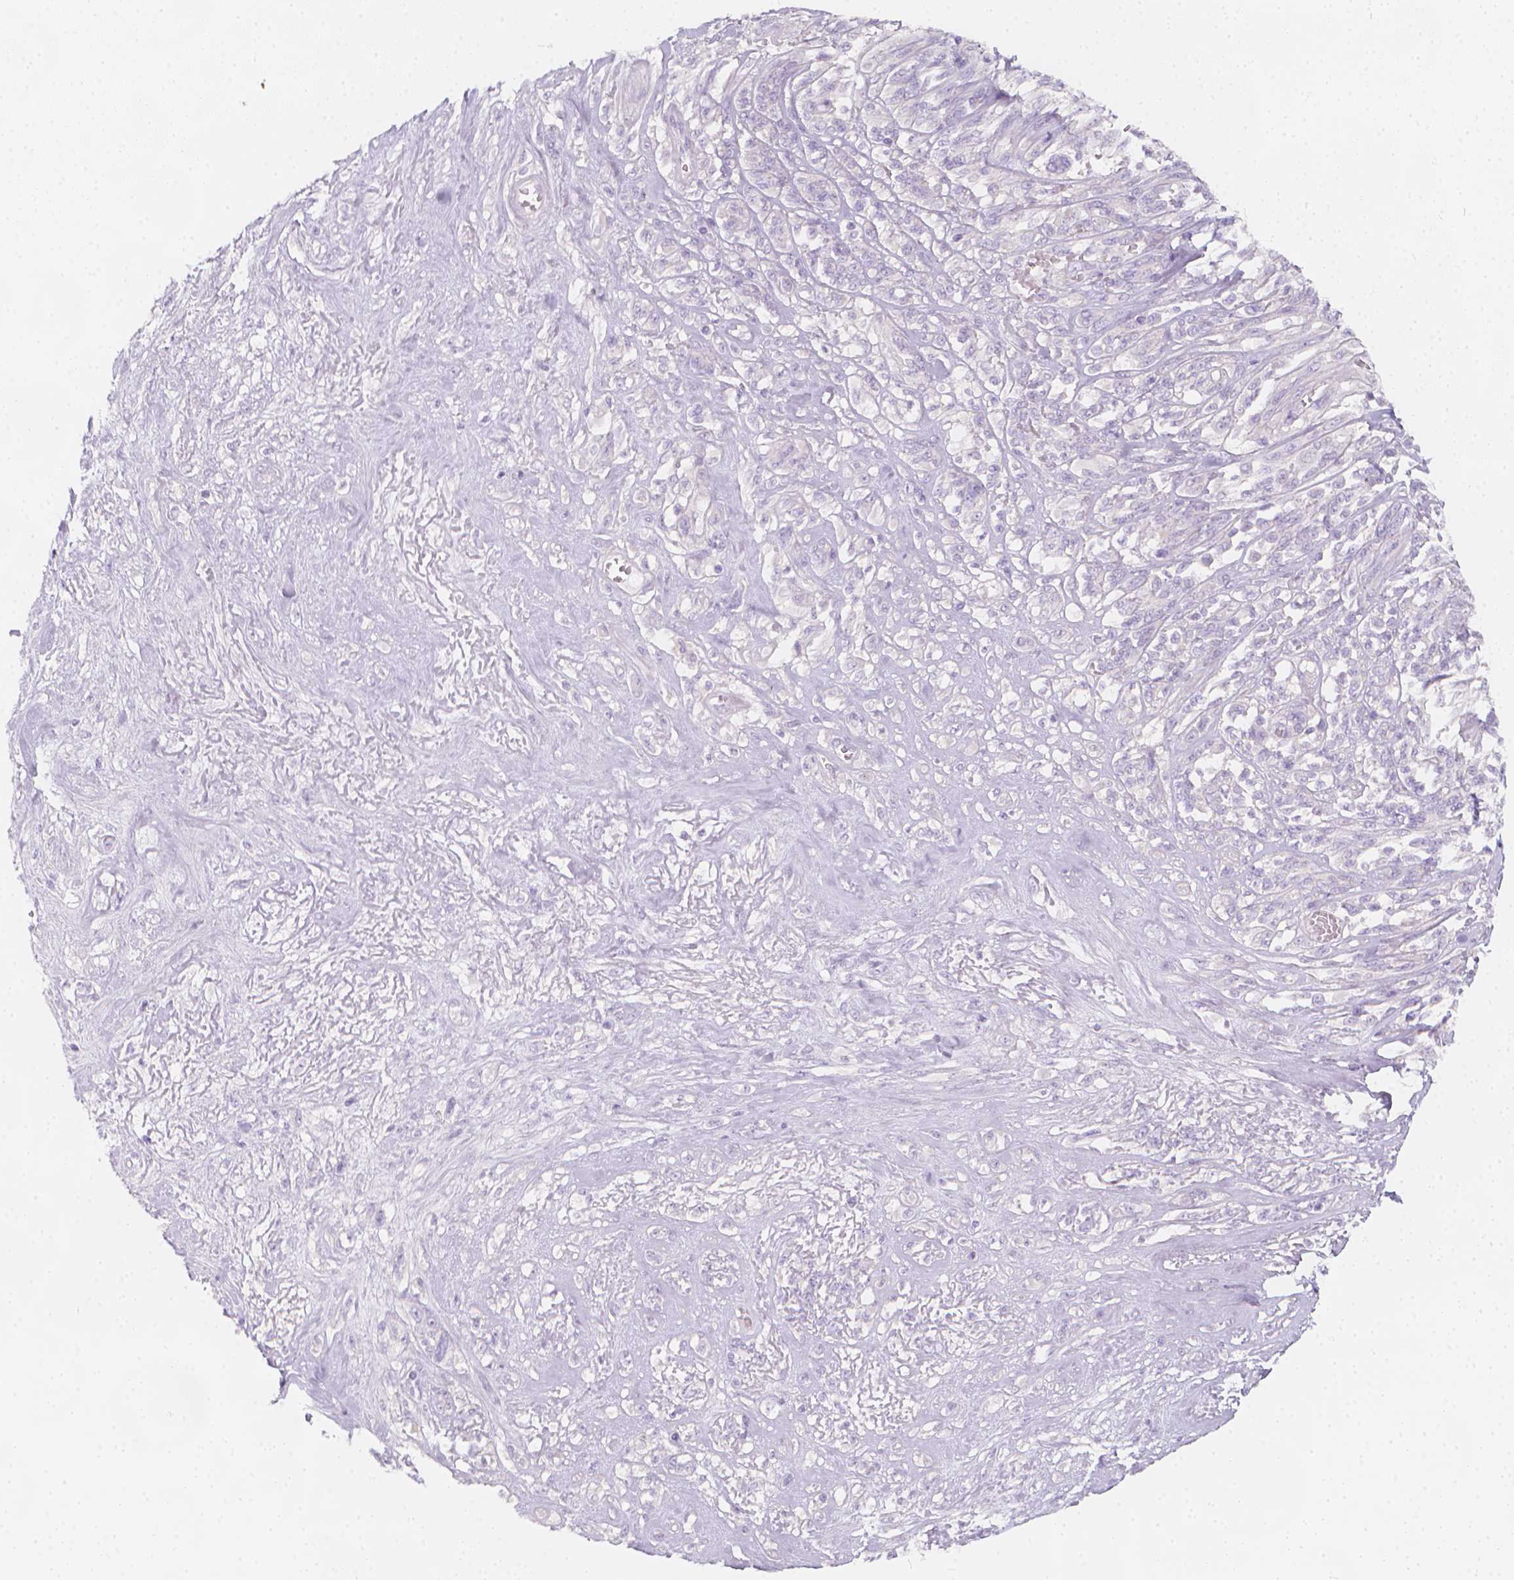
{"staining": {"intensity": "negative", "quantity": "none", "location": "none"}, "tissue": "melanoma", "cell_type": "Tumor cells", "image_type": "cancer", "snomed": [{"axis": "morphology", "description": "Malignant melanoma, NOS"}, {"axis": "topography", "description": "Skin"}], "caption": "IHC histopathology image of neoplastic tissue: malignant melanoma stained with DAB (3,3'-diaminobenzidine) displays no significant protein positivity in tumor cells.", "gene": "RBFOX1", "patient": {"sex": "female", "age": 91}}